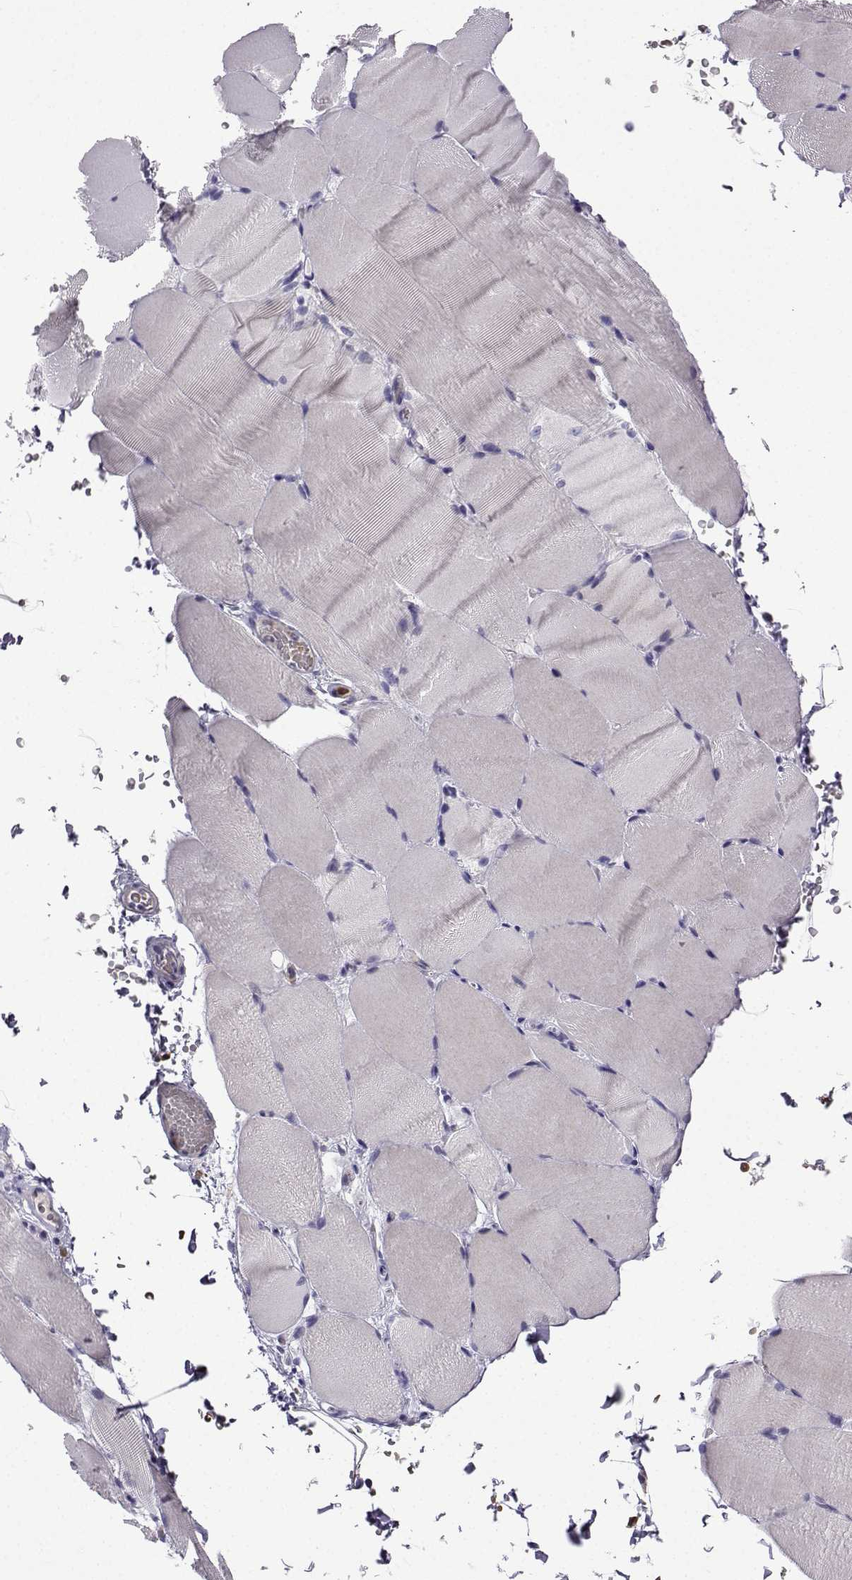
{"staining": {"intensity": "negative", "quantity": "none", "location": "none"}, "tissue": "skeletal muscle", "cell_type": "Myocytes", "image_type": "normal", "snomed": [{"axis": "morphology", "description": "Normal tissue, NOS"}, {"axis": "topography", "description": "Skeletal muscle"}], "caption": "High magnification brightfield microscopy of normal skeletal muscle stained with DAB (3,3'-diaminobenzidine) (brown) and counterstained with hematoxylin (blue): myocytes show no significant positivity. Brightfield microscopy of immunohistochemistry stained with DAB (brown) and hematoxylin (blue), captured at high magnification.", "gene": "DOCK10", "patient": {"sex": "female", "age": 37}}